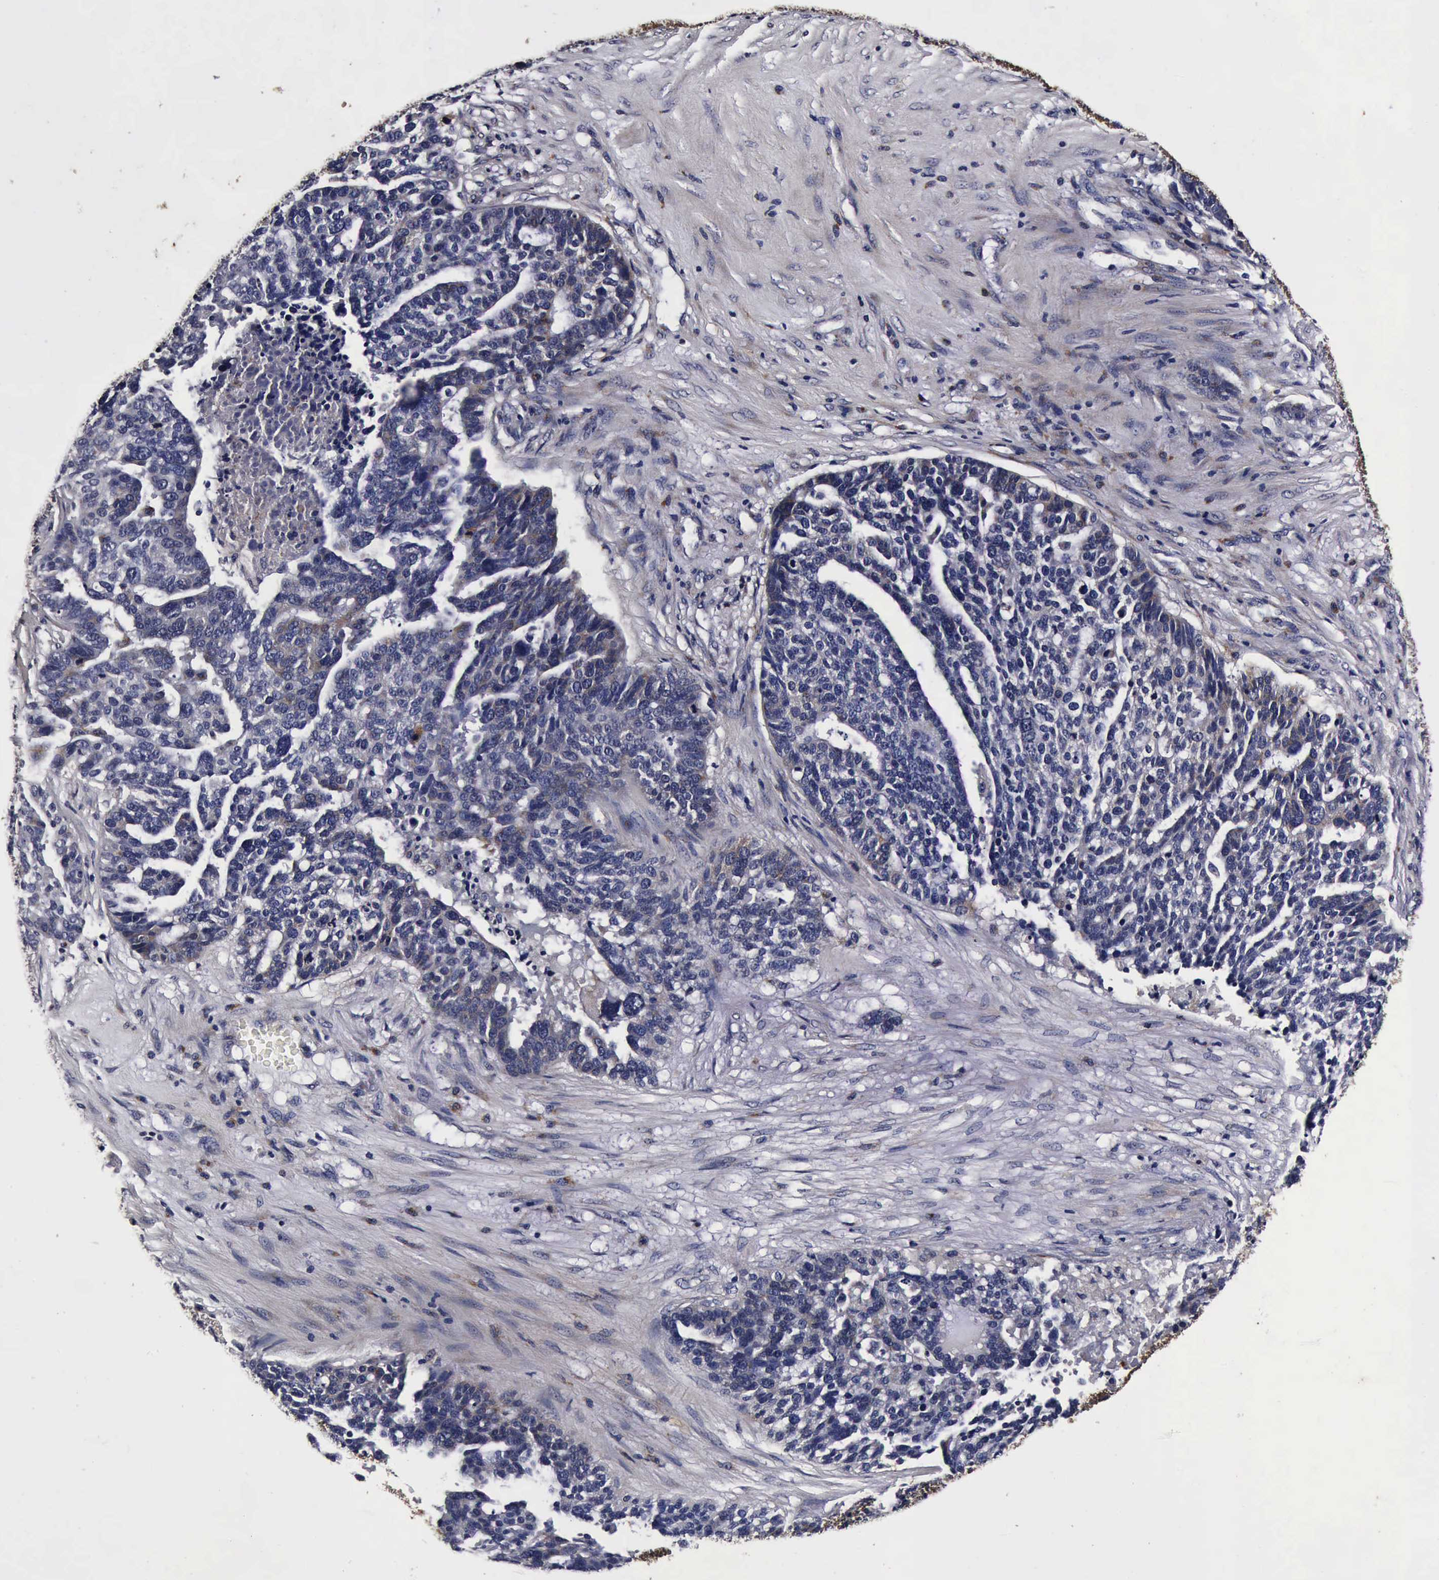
{"staining": {"intensity": "negative", "quantity": "none", "location": "none"}, "tissue": "ovarian cancer", "cell_type": "Tumor cells", "image_type": "cancer", "snomed": [{"axis": "morphology", "description": "Cystadenocarcinoma, serous, NOS"}, {"axis": "topography", "description": "Ovary"}], "caption": "There is no significant expression in tumor cells of ovarian cancer. (Immunohistochemistry (ihc), brightfield microscopy, high magnification).", "gene": "CST3", "patient": {"sex": "female", "age": 59}}